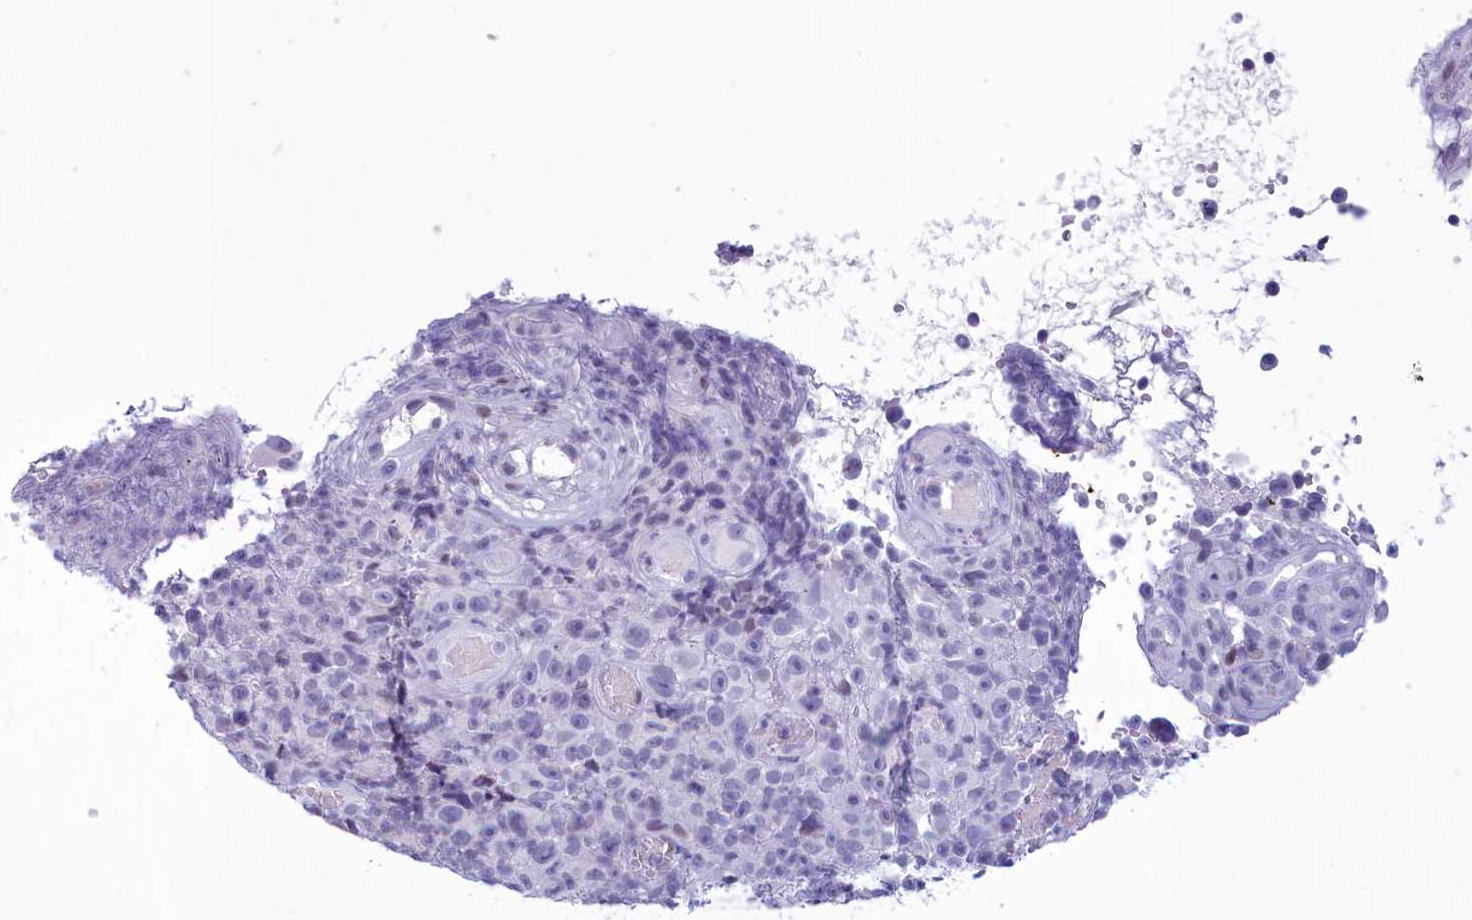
{"staining": {"intensity": "negative", "quantity": "none", "location": "none"}, "tissue": "melanoma", "cell_type": "Tumor cells", "image_type": "cancer", "snomed": [{"axis": "morphology", "description": "Malignant melanoma, NOS"}, {"axis": "topography", "description": "Skin"}], "caption": "Immunohistochemistry (IHC) histopathology image of neoplastic tissue: human melanoma stained with DAB (3,3'-diaminobenzidine) exhibits no significant protein staining in tumor cells.", "gene": "SNX20", "patient": {"sex": "female", "age": 82}}